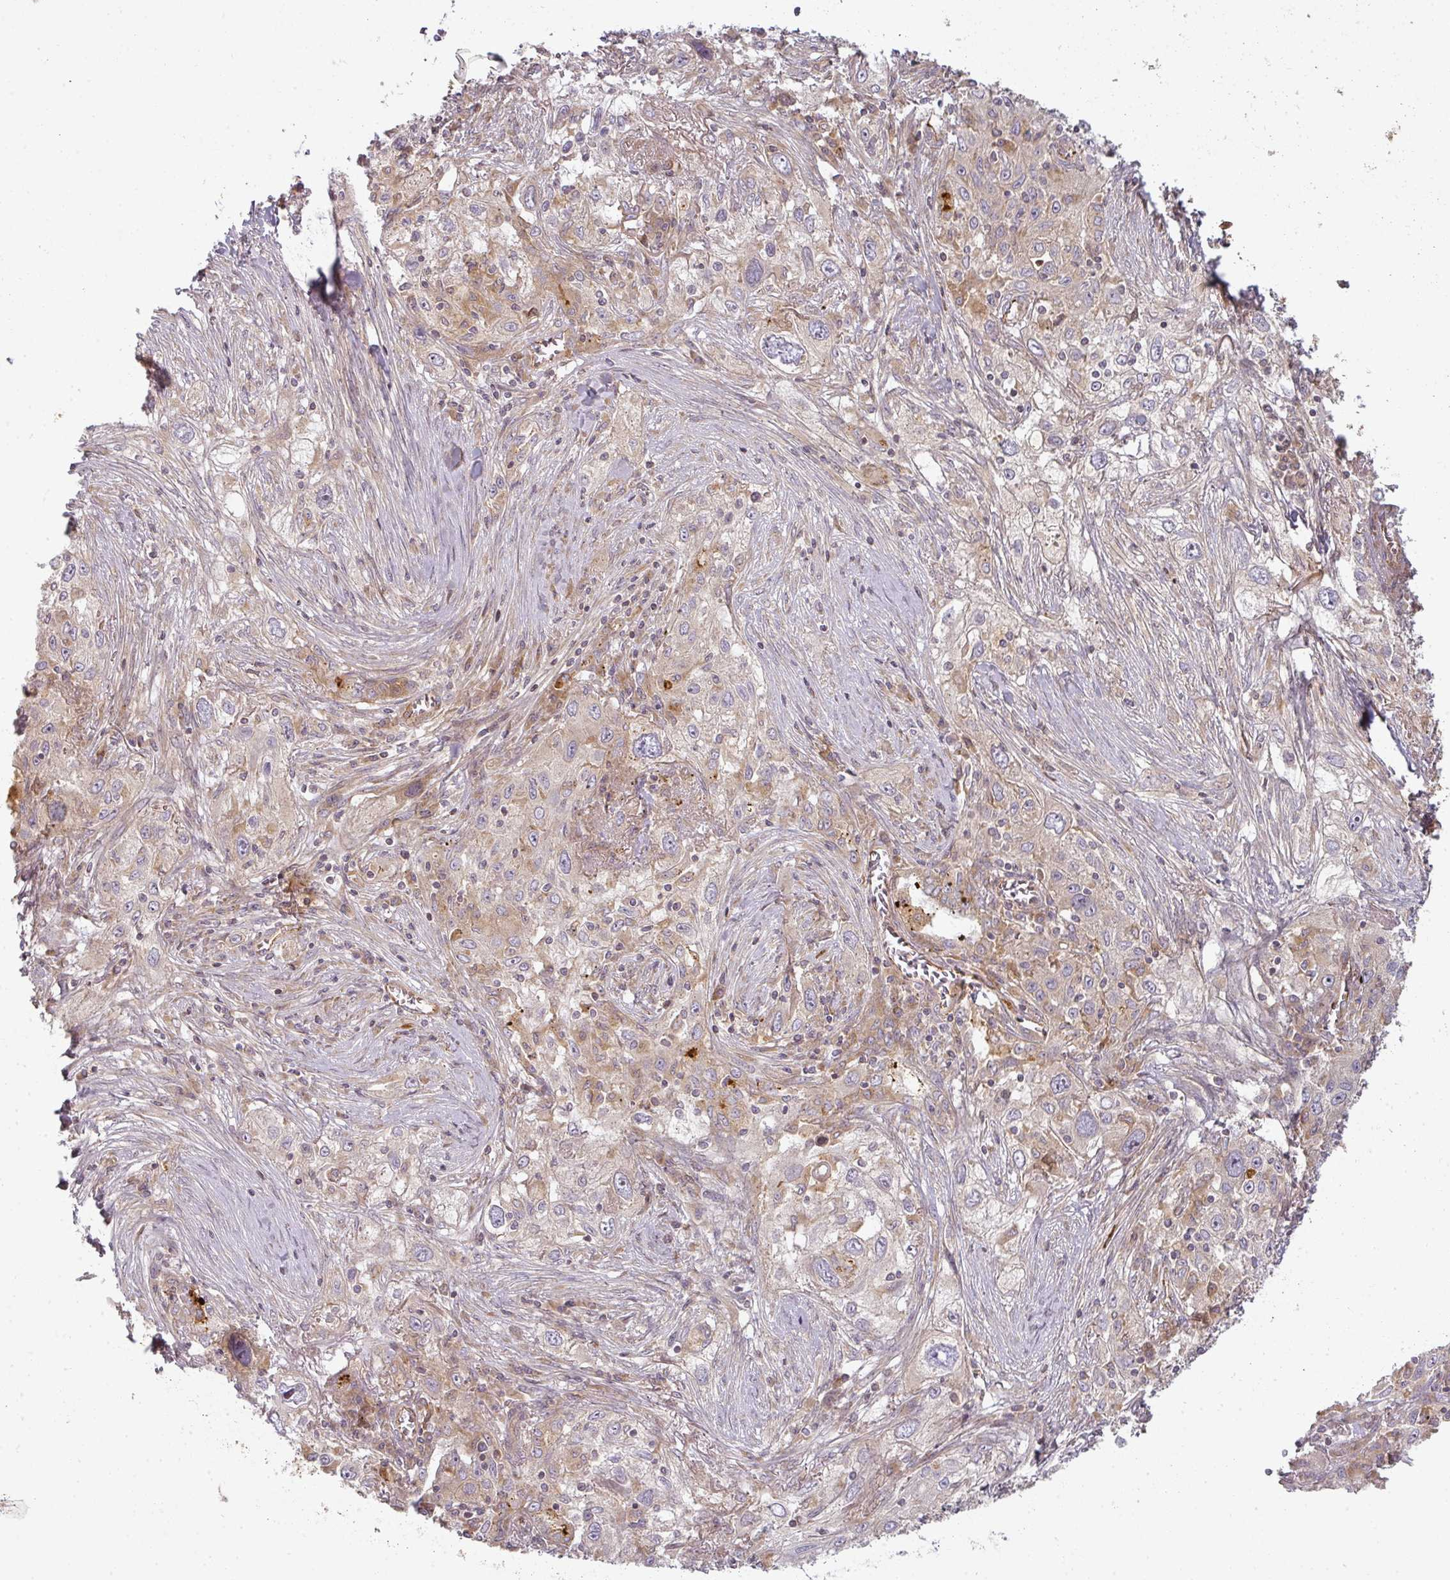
{"staining": {"intensity": "weak", "quantity": "<25%", "location": "cytoplasmic/membranous"}, "tissue": "lung cancer", "cell_type": "Tumor cells", "image_type": "cancer", "snomed": [{"axis": "morphology", "description": "Squamous cell carcinoma, NOS"}, {"axis": "topography", "description": "Lung"}], "caption": "IHC image of lung cancer (squamous cell carcinoma) stained for a protein (brown), which displays no staining in tumor cells.", "gene": "CNOT1", "patient": {"sex": "female", "age": 69}}